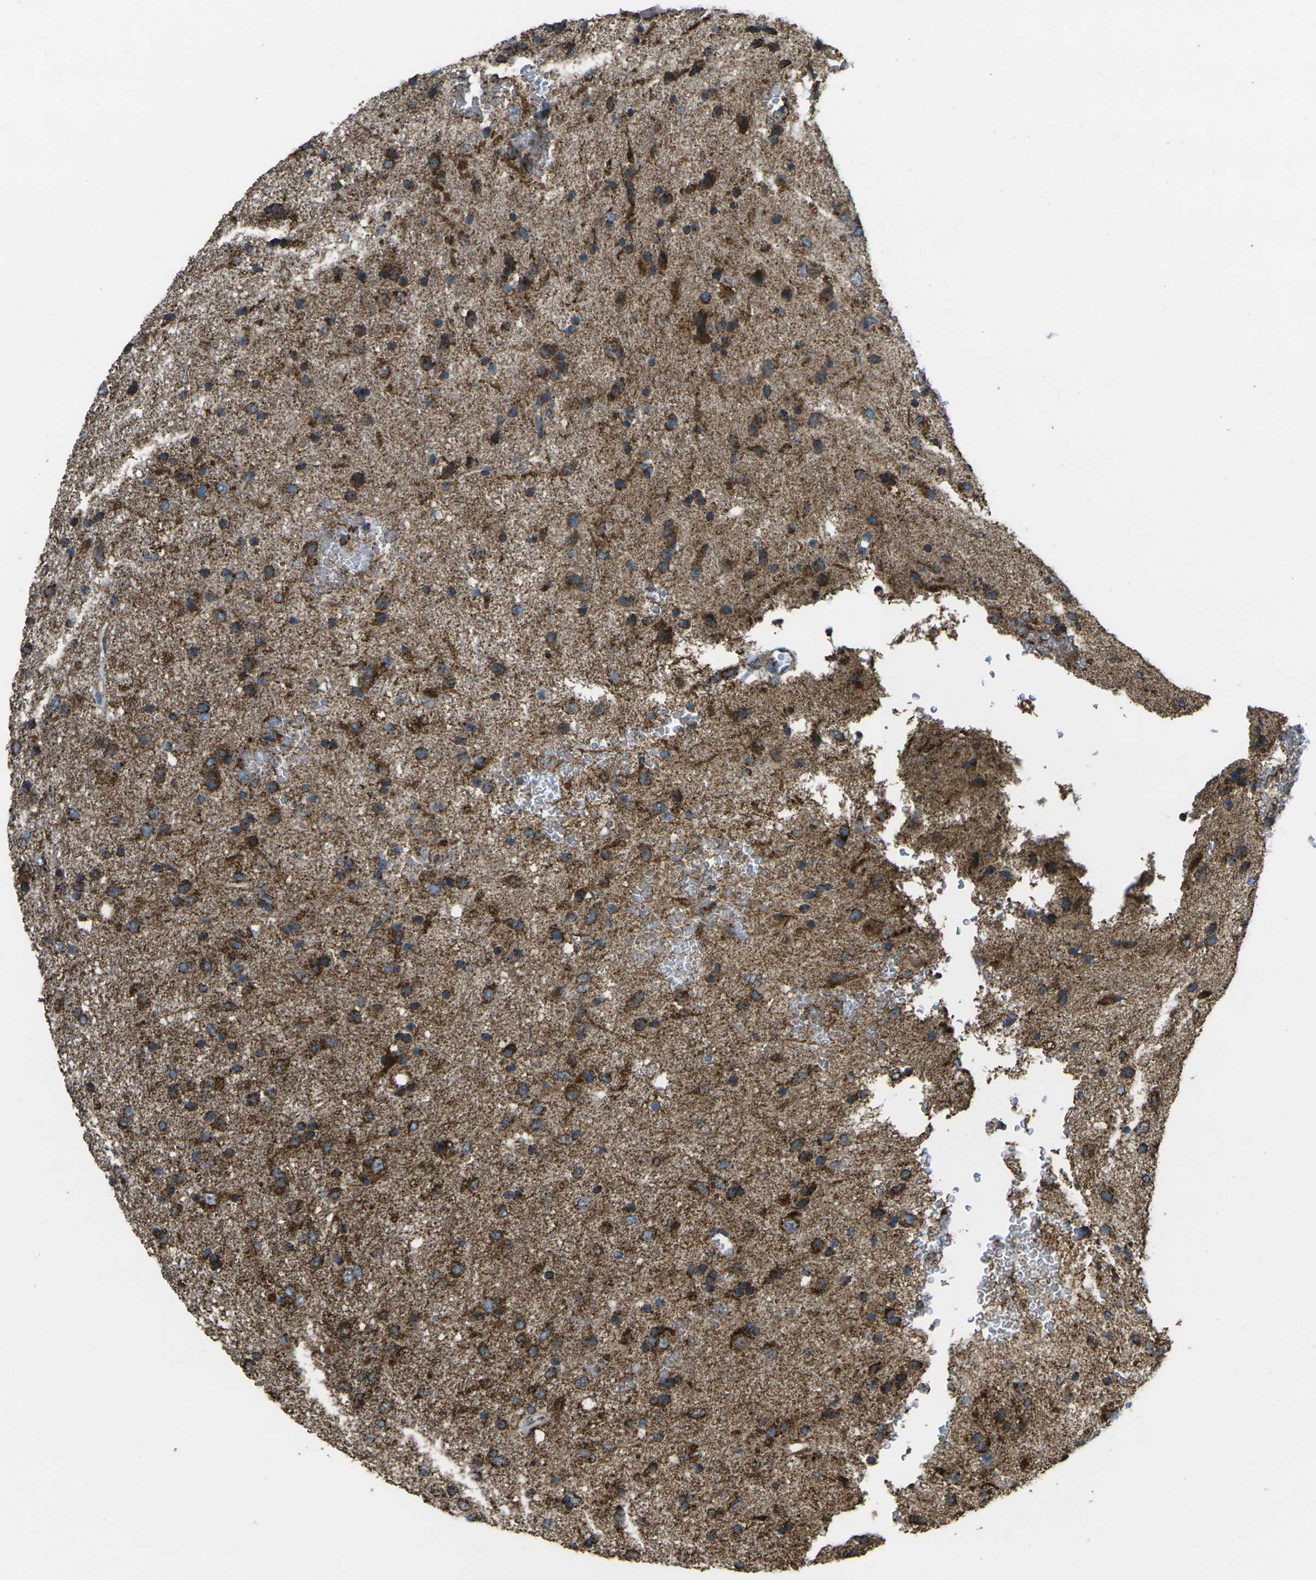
{"staining": {"intensity": "strong", "quantity": ">75%", "location": "cytoplasmic/membranous"}, "tissue": "glioma", "cell_type": "Tumor cells", "image_type": "cancer", "snomed": [{"axis": "morphology", "description": "Glioma, malignant, Low grade"}, {"axis": "topography", "description": "Brain"}], "caption": "Immunohistochemistry staining of malignant low-grade glioma, which demonstrates high levels of strong cytoplasmic/membranous expression in approximately >75% of tumor cells indicating strong cytoplasmic/membranous protein positivity. The staining was performed using DAB (brown) for protein detection and nuclei were counterstained in hematoxylin (blue).", "gene": "KLHL5", "patient": {"sex": "male", "age": 77}}